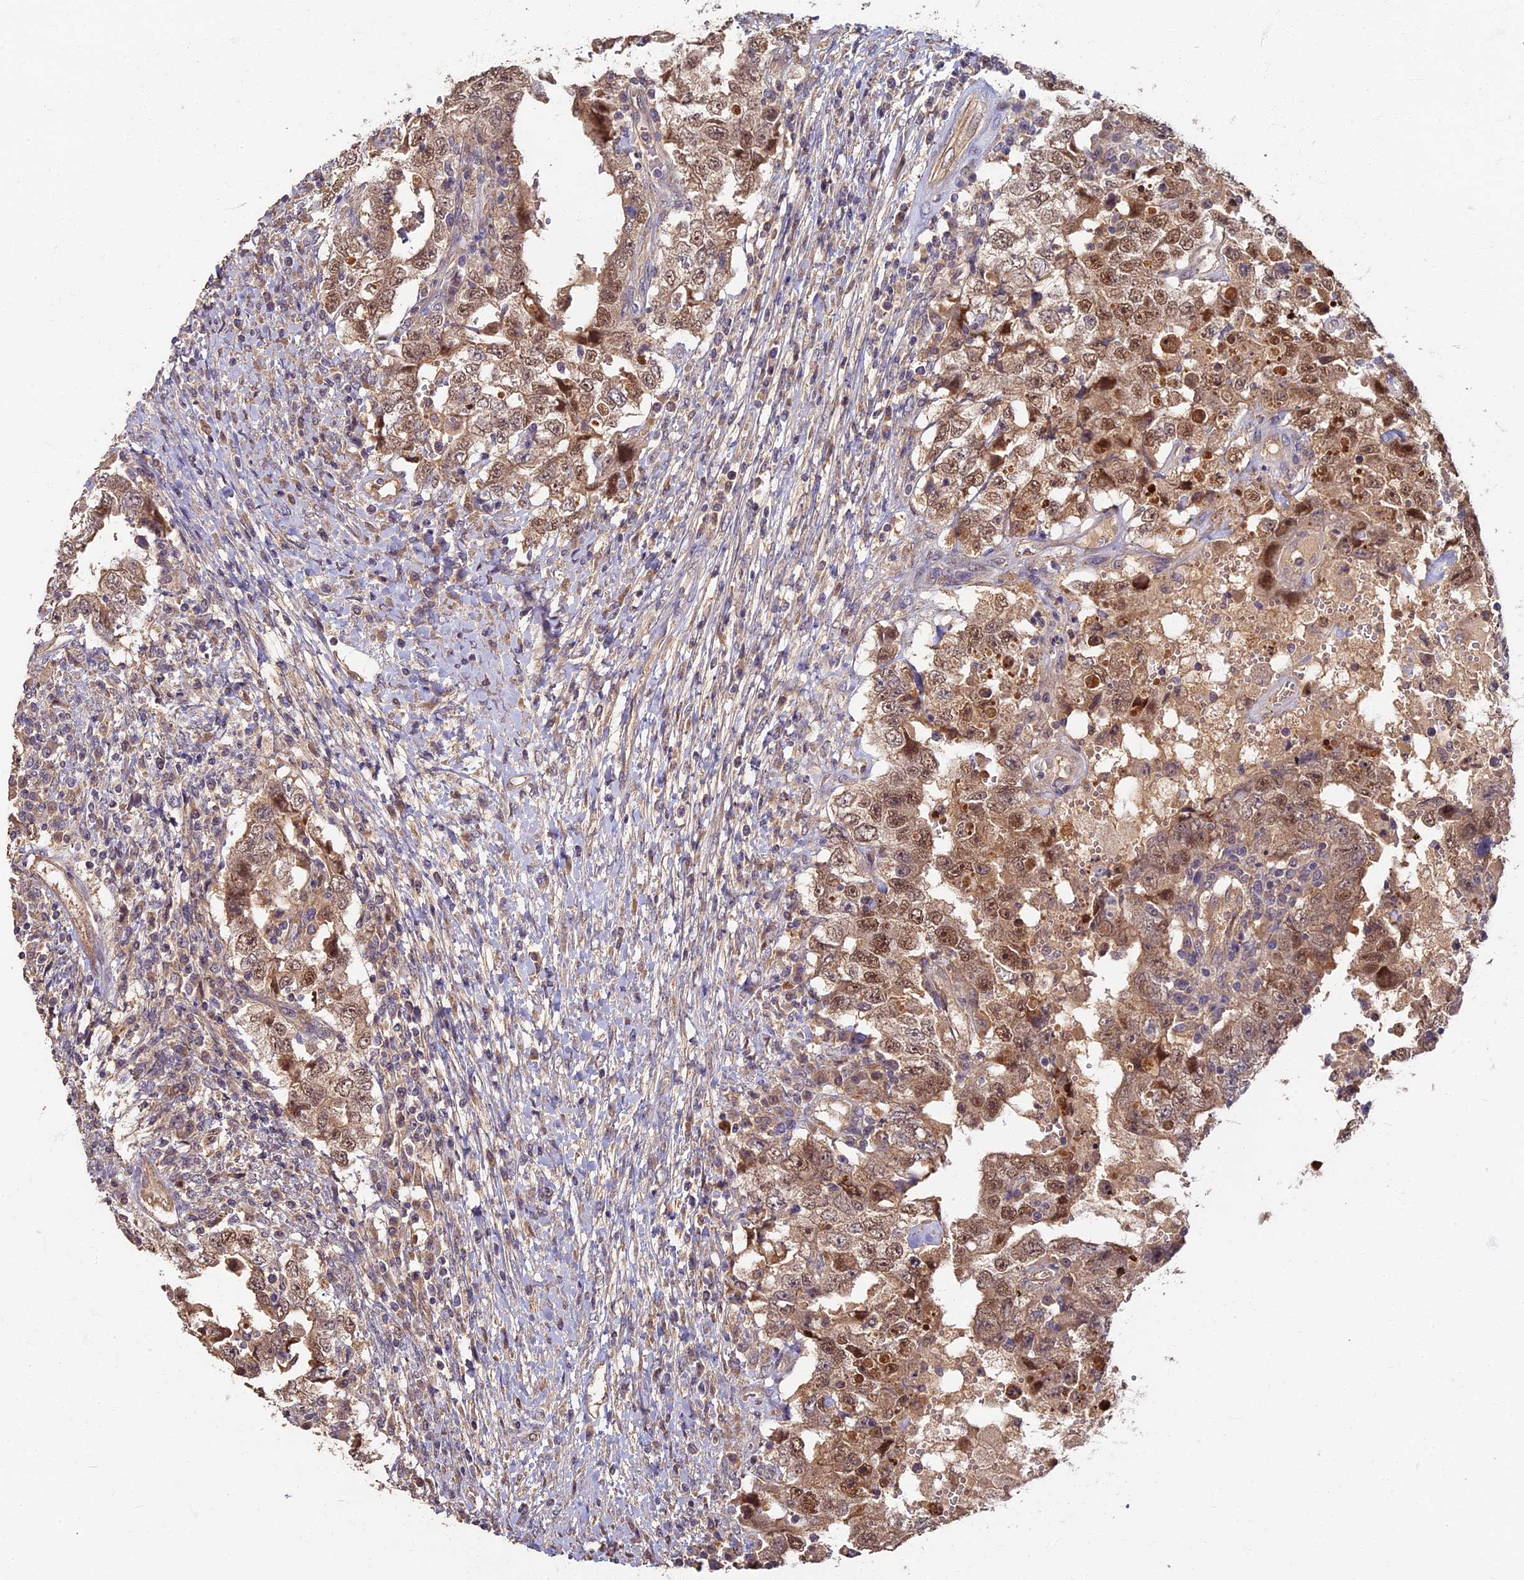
{"staining": {"intensity": "moderate", "quantity": ">75%", "location": "cytoplasmic/membranous,nuclear"}, "tissue": "testis cancer", "cell_type": "Tumor cells", "image_type": "cancer", "snomed": [{"axis": "morphology", "description": "Carcinoma, Embryonal, NOS"}, {"axis": "topography", "description": "Testis"}], "caption": "Immunohistochemistry (IHC) of testis cancer (embryonal carcinoma) demonstrates medium levels of moderate cytoplasmic/membranous and nuclear positivity in about >75% of tumor cells.", "gene": "RSPH3", "patient": {"sex": "male", "age": 26}}